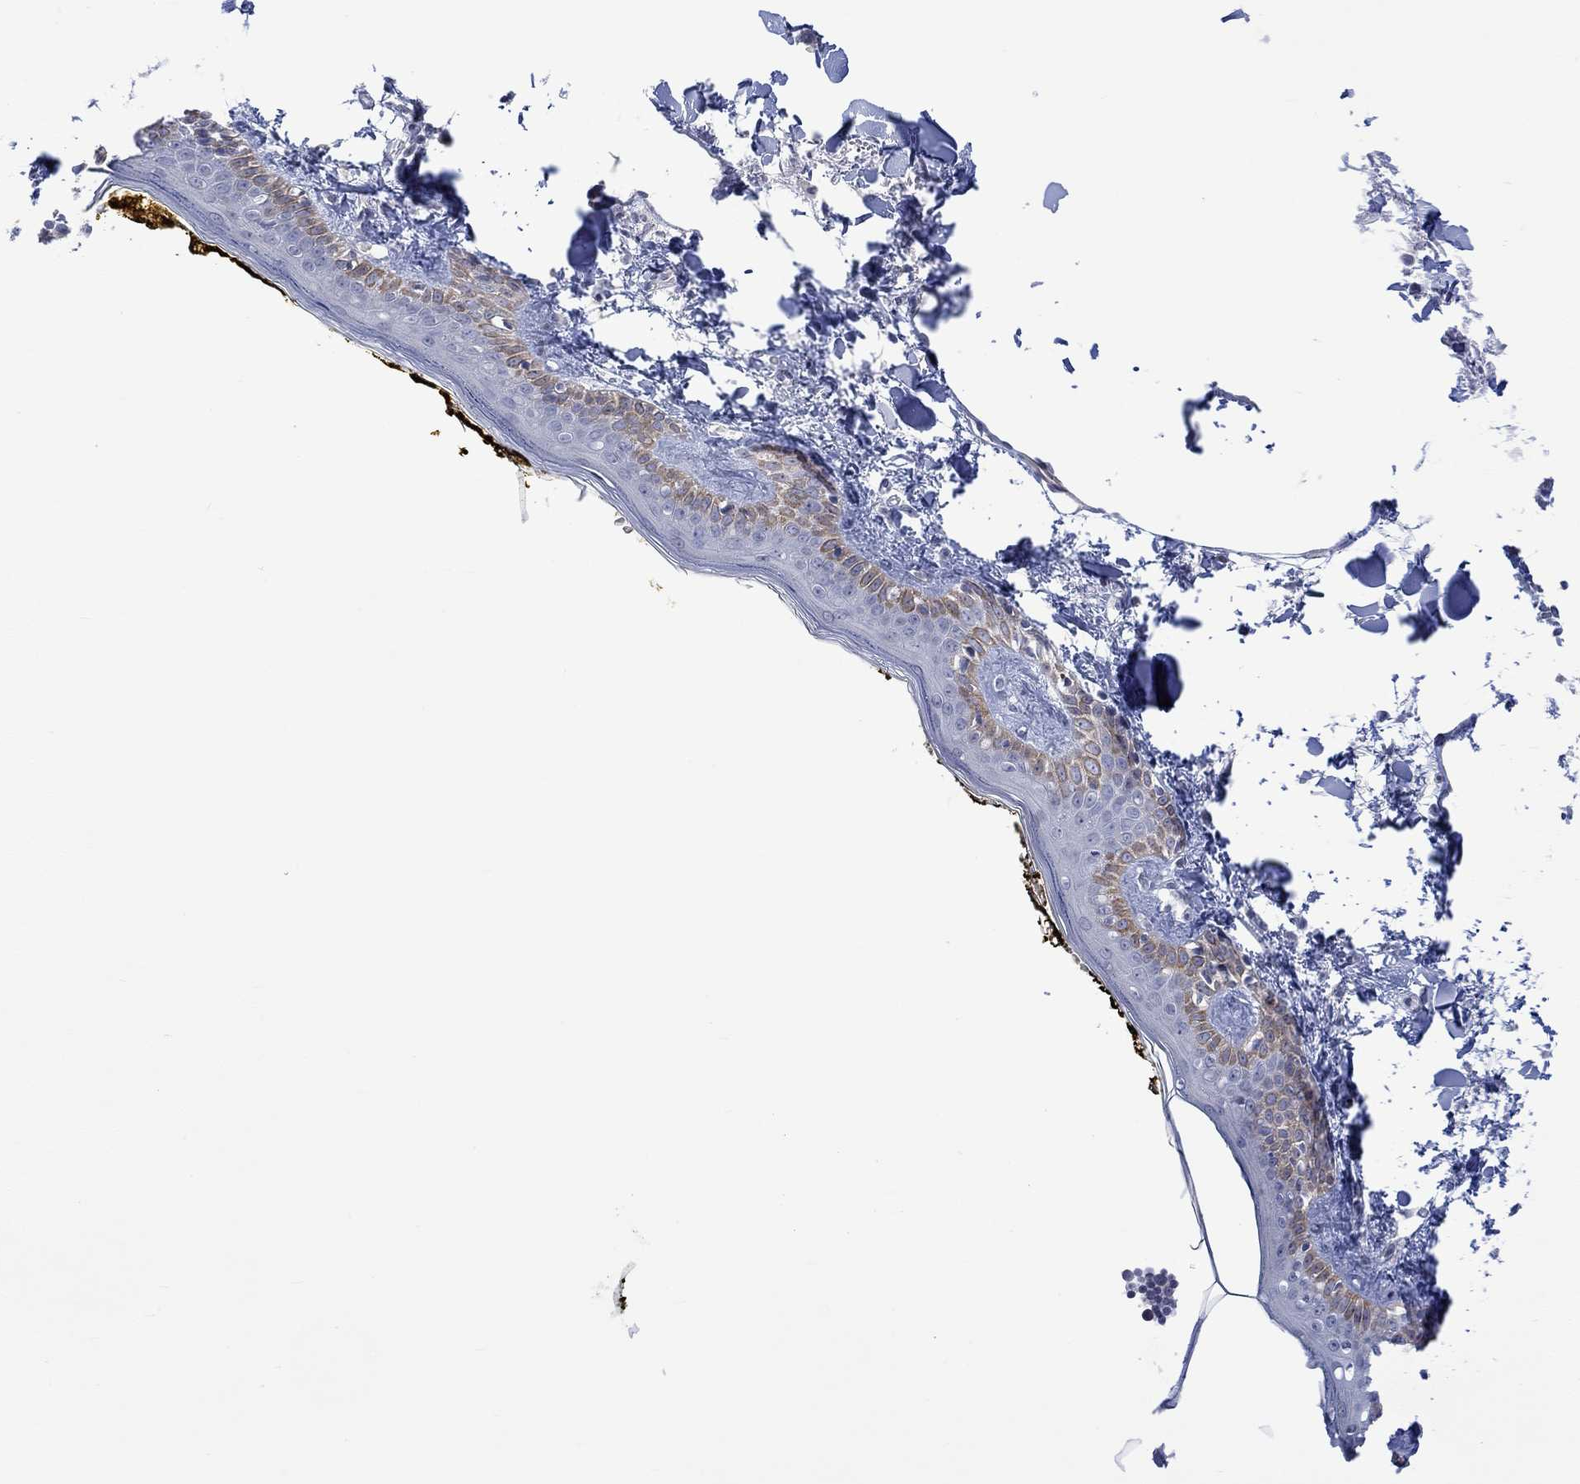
{"staining": {"intensity": "negative", "quantity": "none", "location": "none"}, "tissue": "skin", "cell_type": "Fibroblasts", "image_type": "normal", "snomed": [{"axis": "morphology", "description": "Normal tissue, NOS"}, {"axis": "topography", "description": "Skin"}], "caption": "This is an immunohistochemistry image of benign human skin. There is no expression in fibroblasts.", "gene": "DCX", "patient": {"sex": "male", "age": 76}}